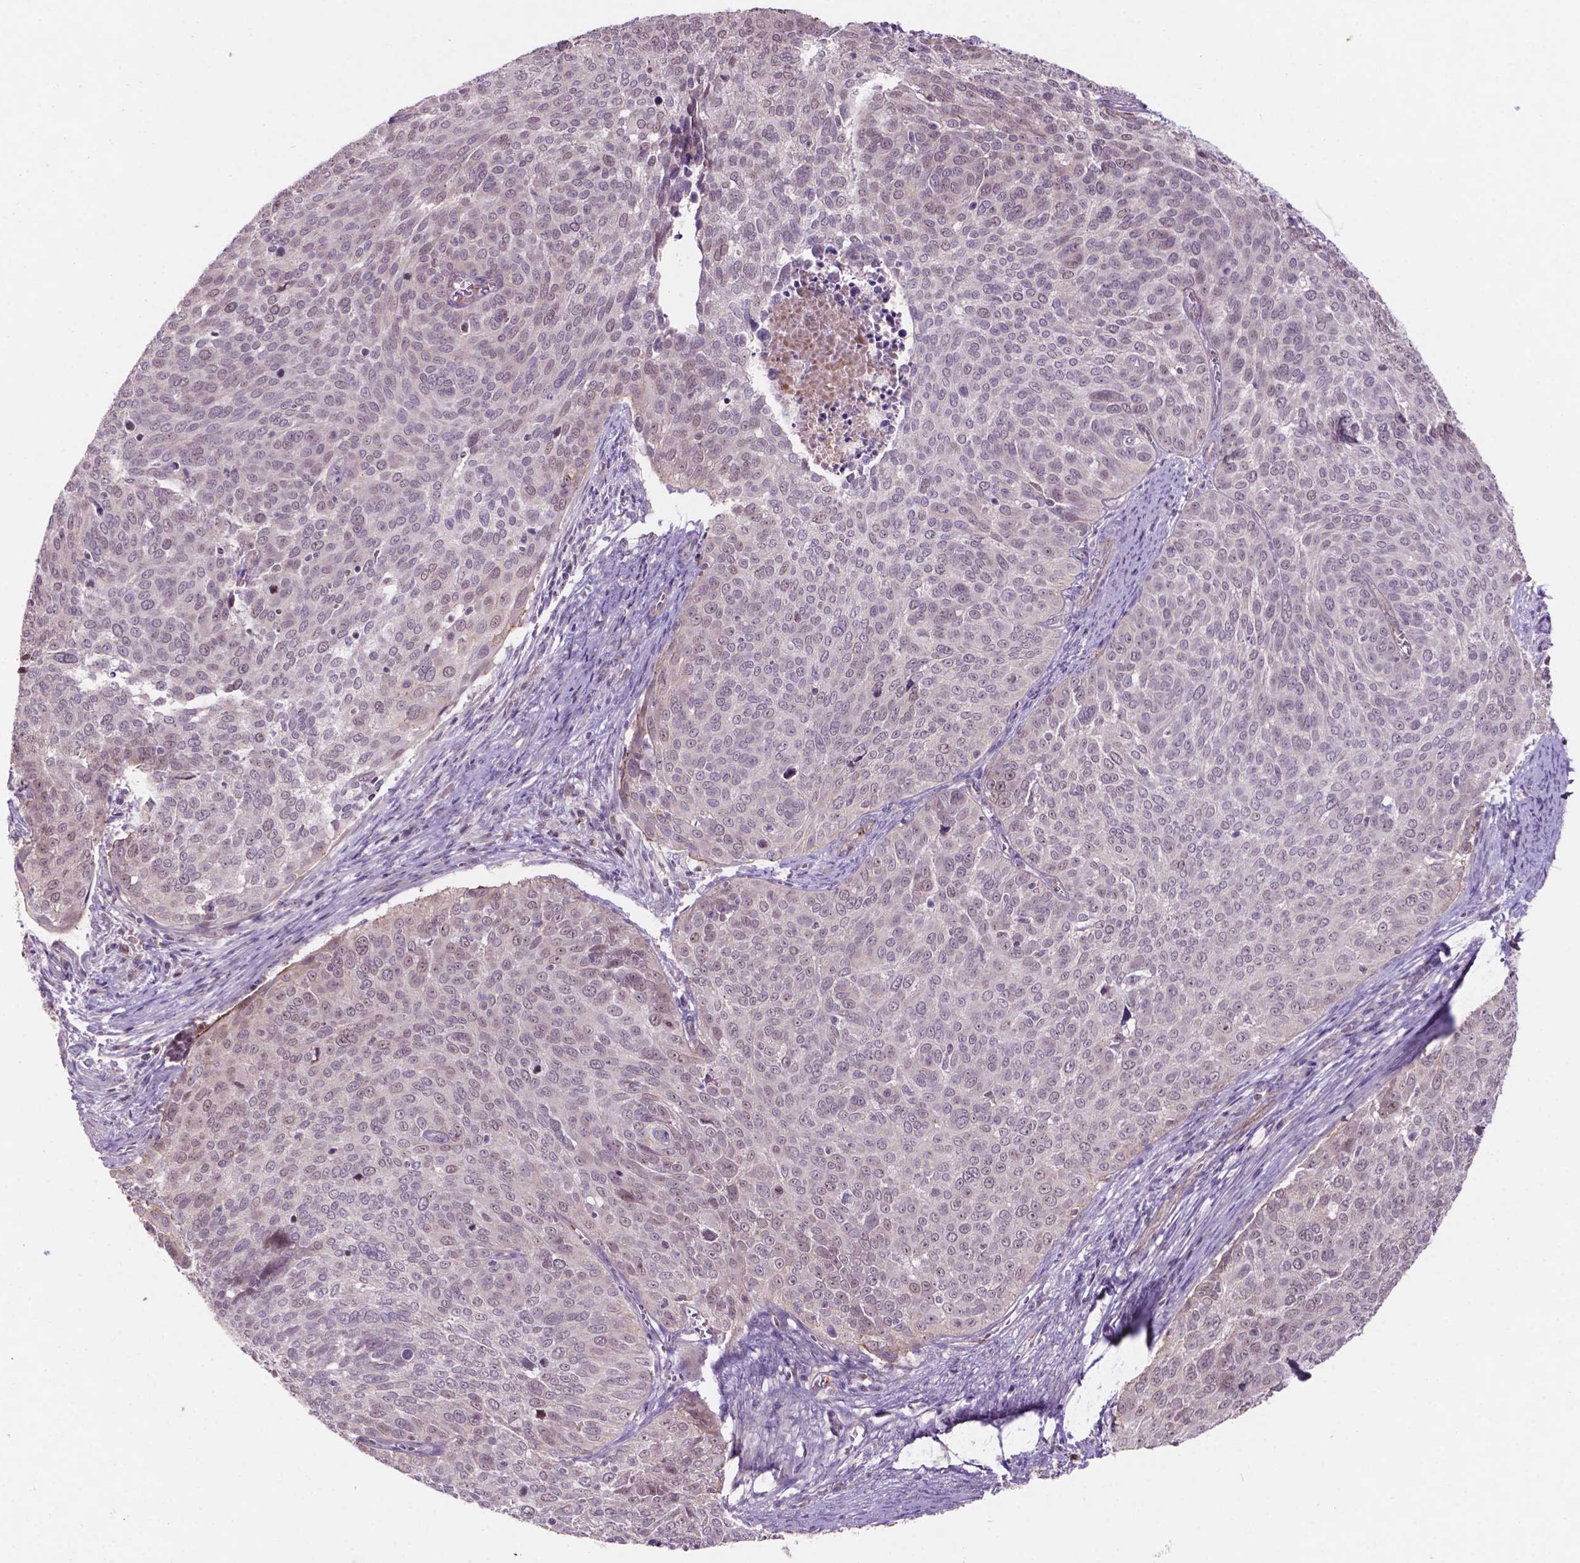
{"staining": {"intensity": "weak", "quantity": "<25%", "location": "nuclear"}, "tissue": "cervical cancer", "cell_type": "Tumor cells", "image_type": "cancer", "snomed": [{"axis": "morphology", "description": "Squamous cell carcinoma, NOS"}, {"axis": "topography", "description": "Cervix"}], "caption": "Photomicrograph shows no protein staining in tumor cells of cervical cancer (squamous cell carcinoma) tissue.", "gene": "ARL5C", "patient": {"sex": "female", "age": 39}}